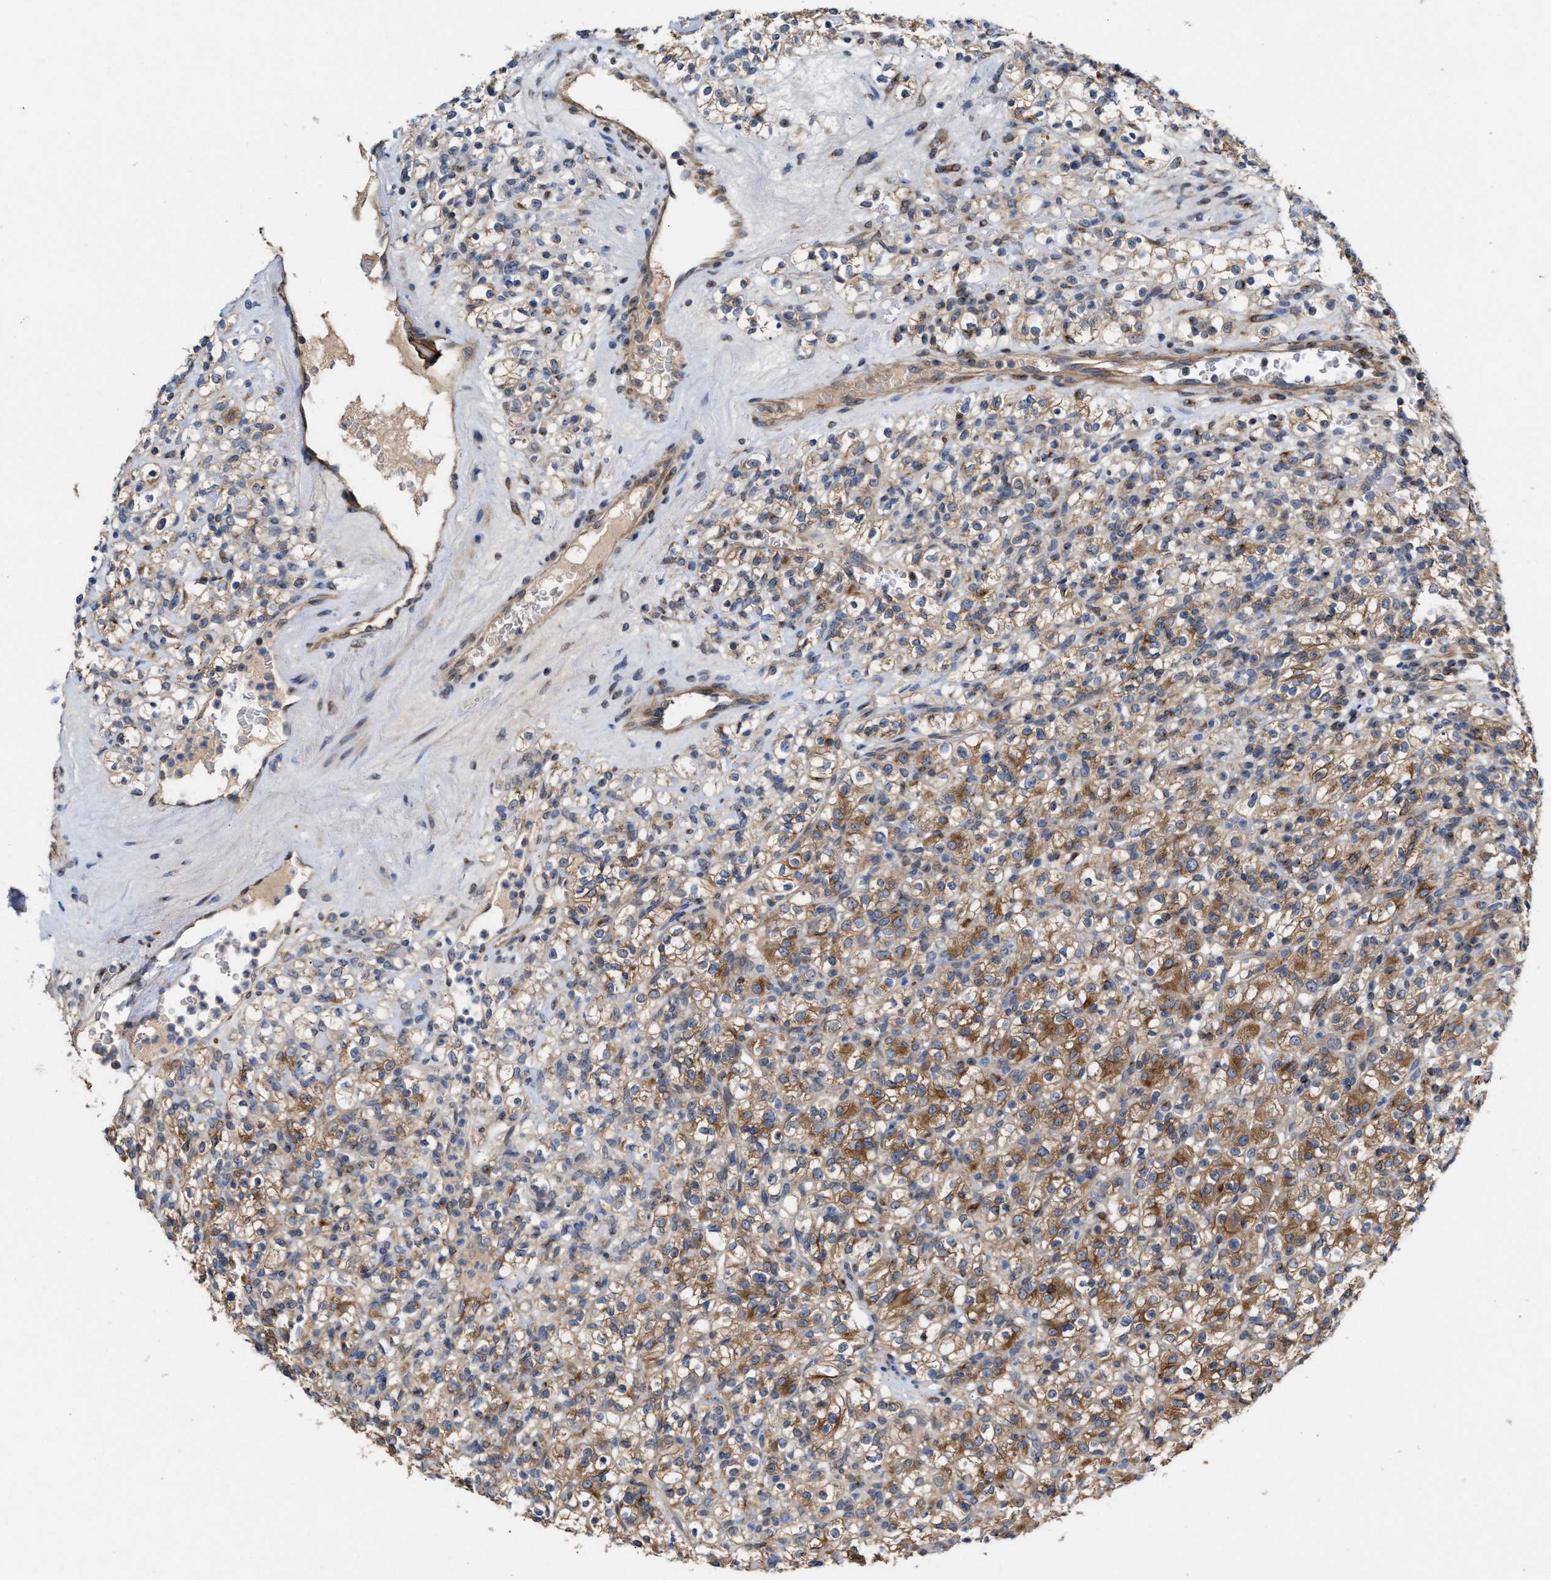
{"staining": {"intensity": "moderate", "quantity": ">75%", "location": "cytoplasmic/membranous"}, "tissue": "renal cancer", "cell_type": "Tumor cells", "image_type": "cancer", "snomed": [{"axis": "morphology", "description": "Normal tissue, NOS"}, {"axis": "morphology", "description": "Adenocarcinoma, NOS"}, {"axis": "topography", "description": "Kidney"}], "caption": "Protein expression analysis of renal cancer (adenocarcinoma) displays moderate cytoplasmic/membranous expression in about >75% of tumor cells. (DAB IHC, brown staining for protein, blue staining for nuclei).", "gene": "BBLN", "patient": {"sex": "female", "age": 72}}